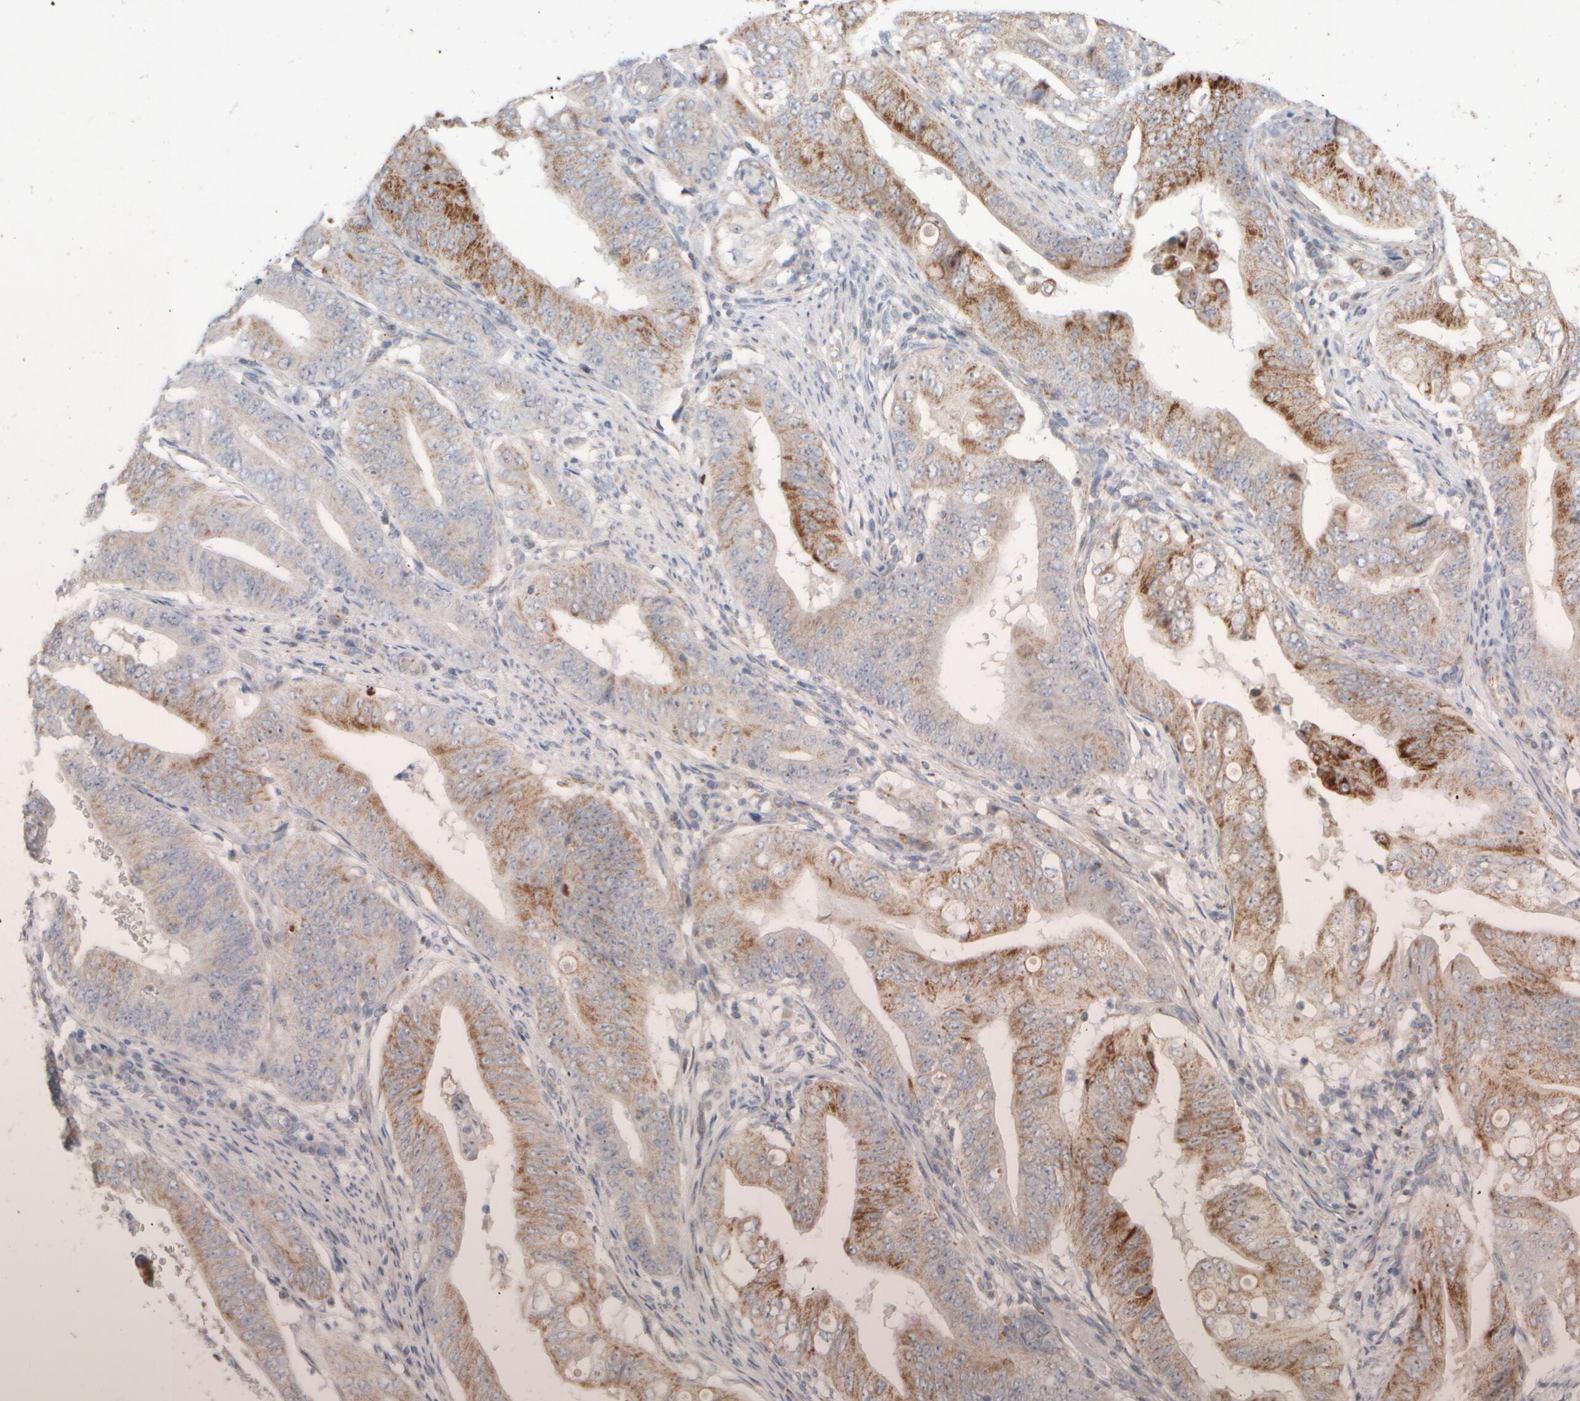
{"staining": {"intensity": "moderate", "quantity": "25%-75%", "location": "cytoplasmic/membranous"}, "tissue": "stomach cancer", "cell_type": "Tumor cells", "image_type": "cancer", "snomed": [{"axis": "morphology", "description": "Adenocarcinoma, NOS"}, {"axis": "topography", "description": "Stomach"}], "caption": "Immunohistochemistry micrograph of neoplastic tissue: adenocarcinoma (stomach) stained using immunohistochemistry (IHC) shows medium levels of moderate protein expression localized specifically in the cytoplasmic/membranous of tumor cells, appearing as a cytoplasmic/membranous brown color.", "gene": "CHADL", "patient": {"sex": "female", "age": 73}}